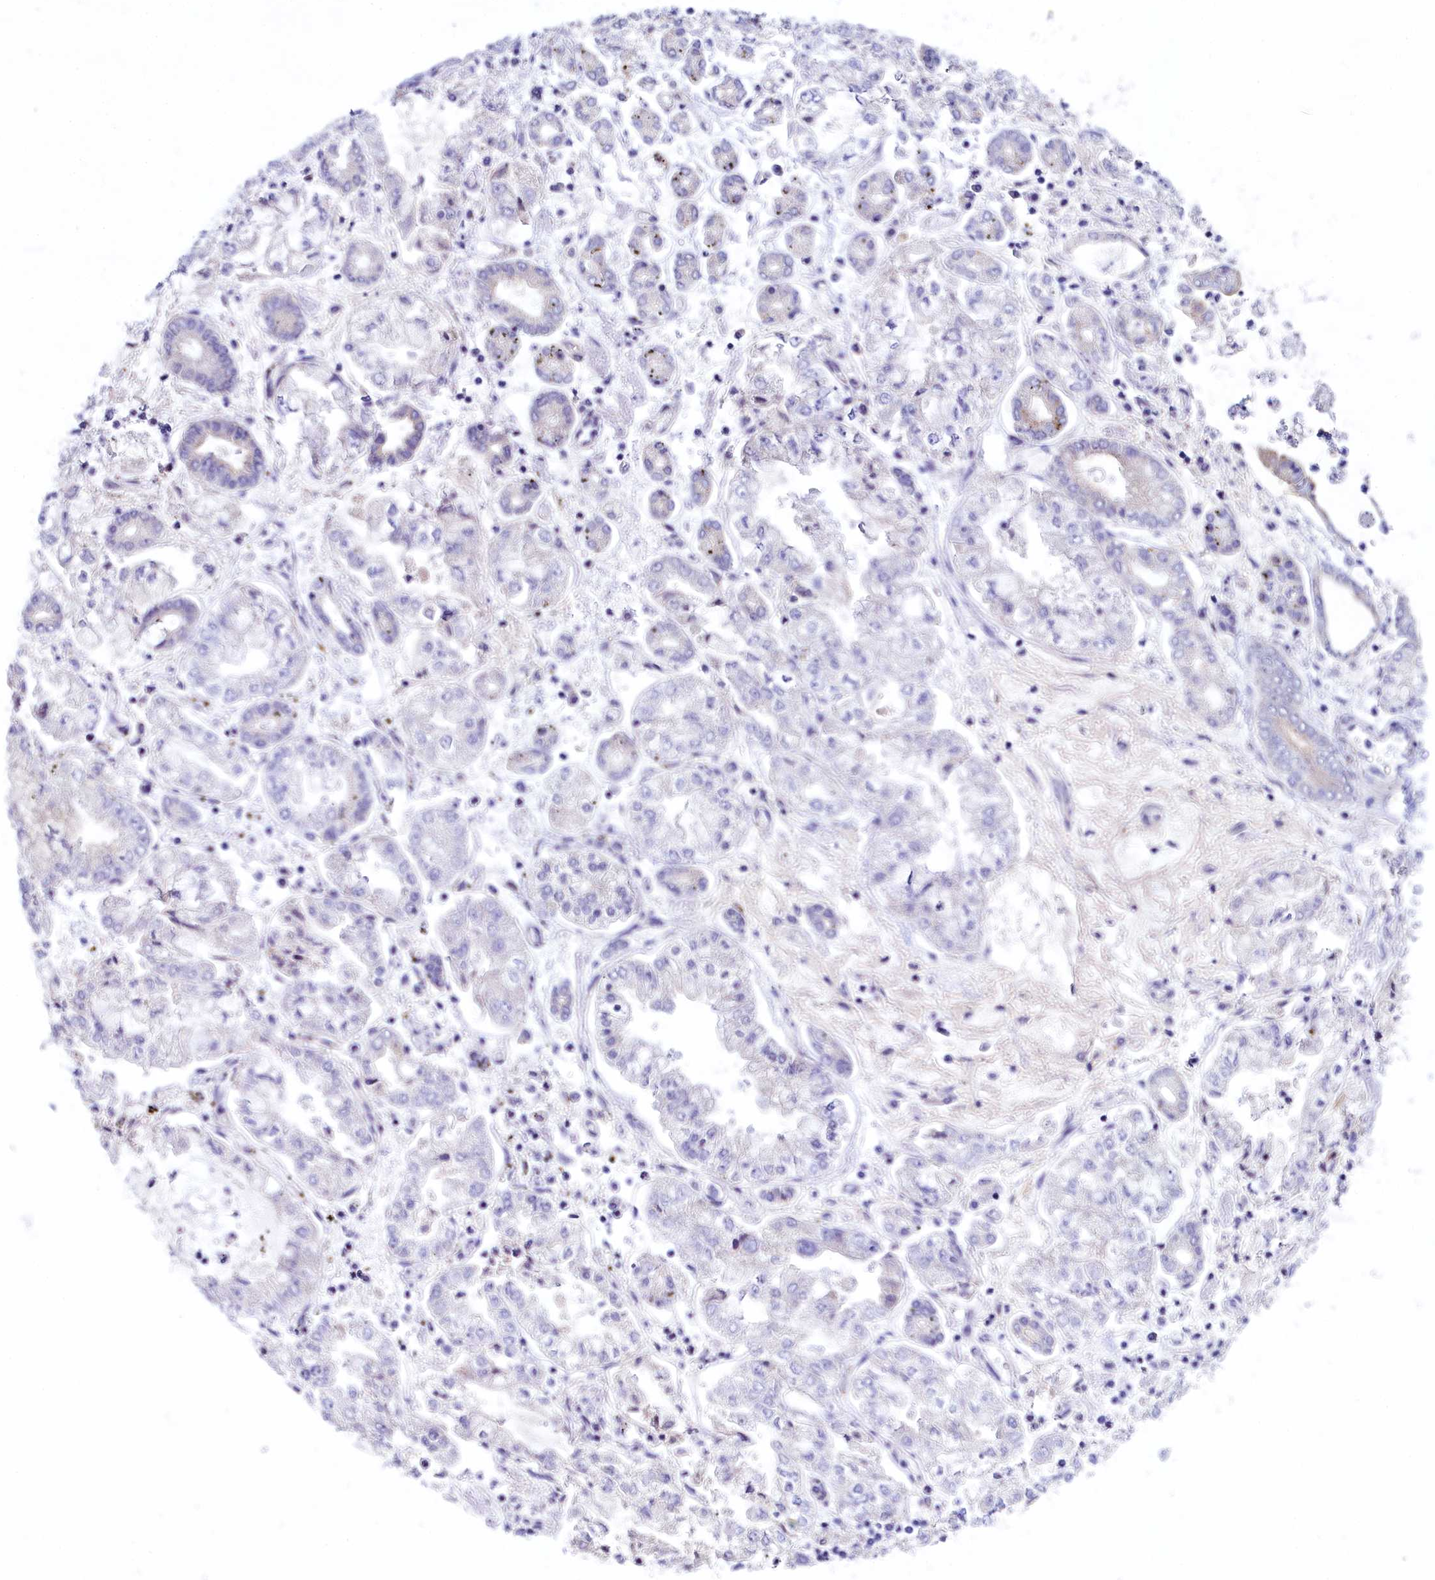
{"staining": {"intensity": "negative", "quantity": "none", "location": "none"}, "tissue": "stomach cancer", "cell_type": "Tumor cells", "image_type": "cancer", "snomed": [{"axis": "morphology", "description": "Adenocarcinoma, NOS"}, {"axis": "topography", "description": "Stomach"}], "caption": "This is an immunohistochemistry (IHC) image of human adenocarcinoma (stomach). There is no positivity in tumor cells.", "gene": "KRBOX5", "patient": {"sex": "male", "age": 76}}